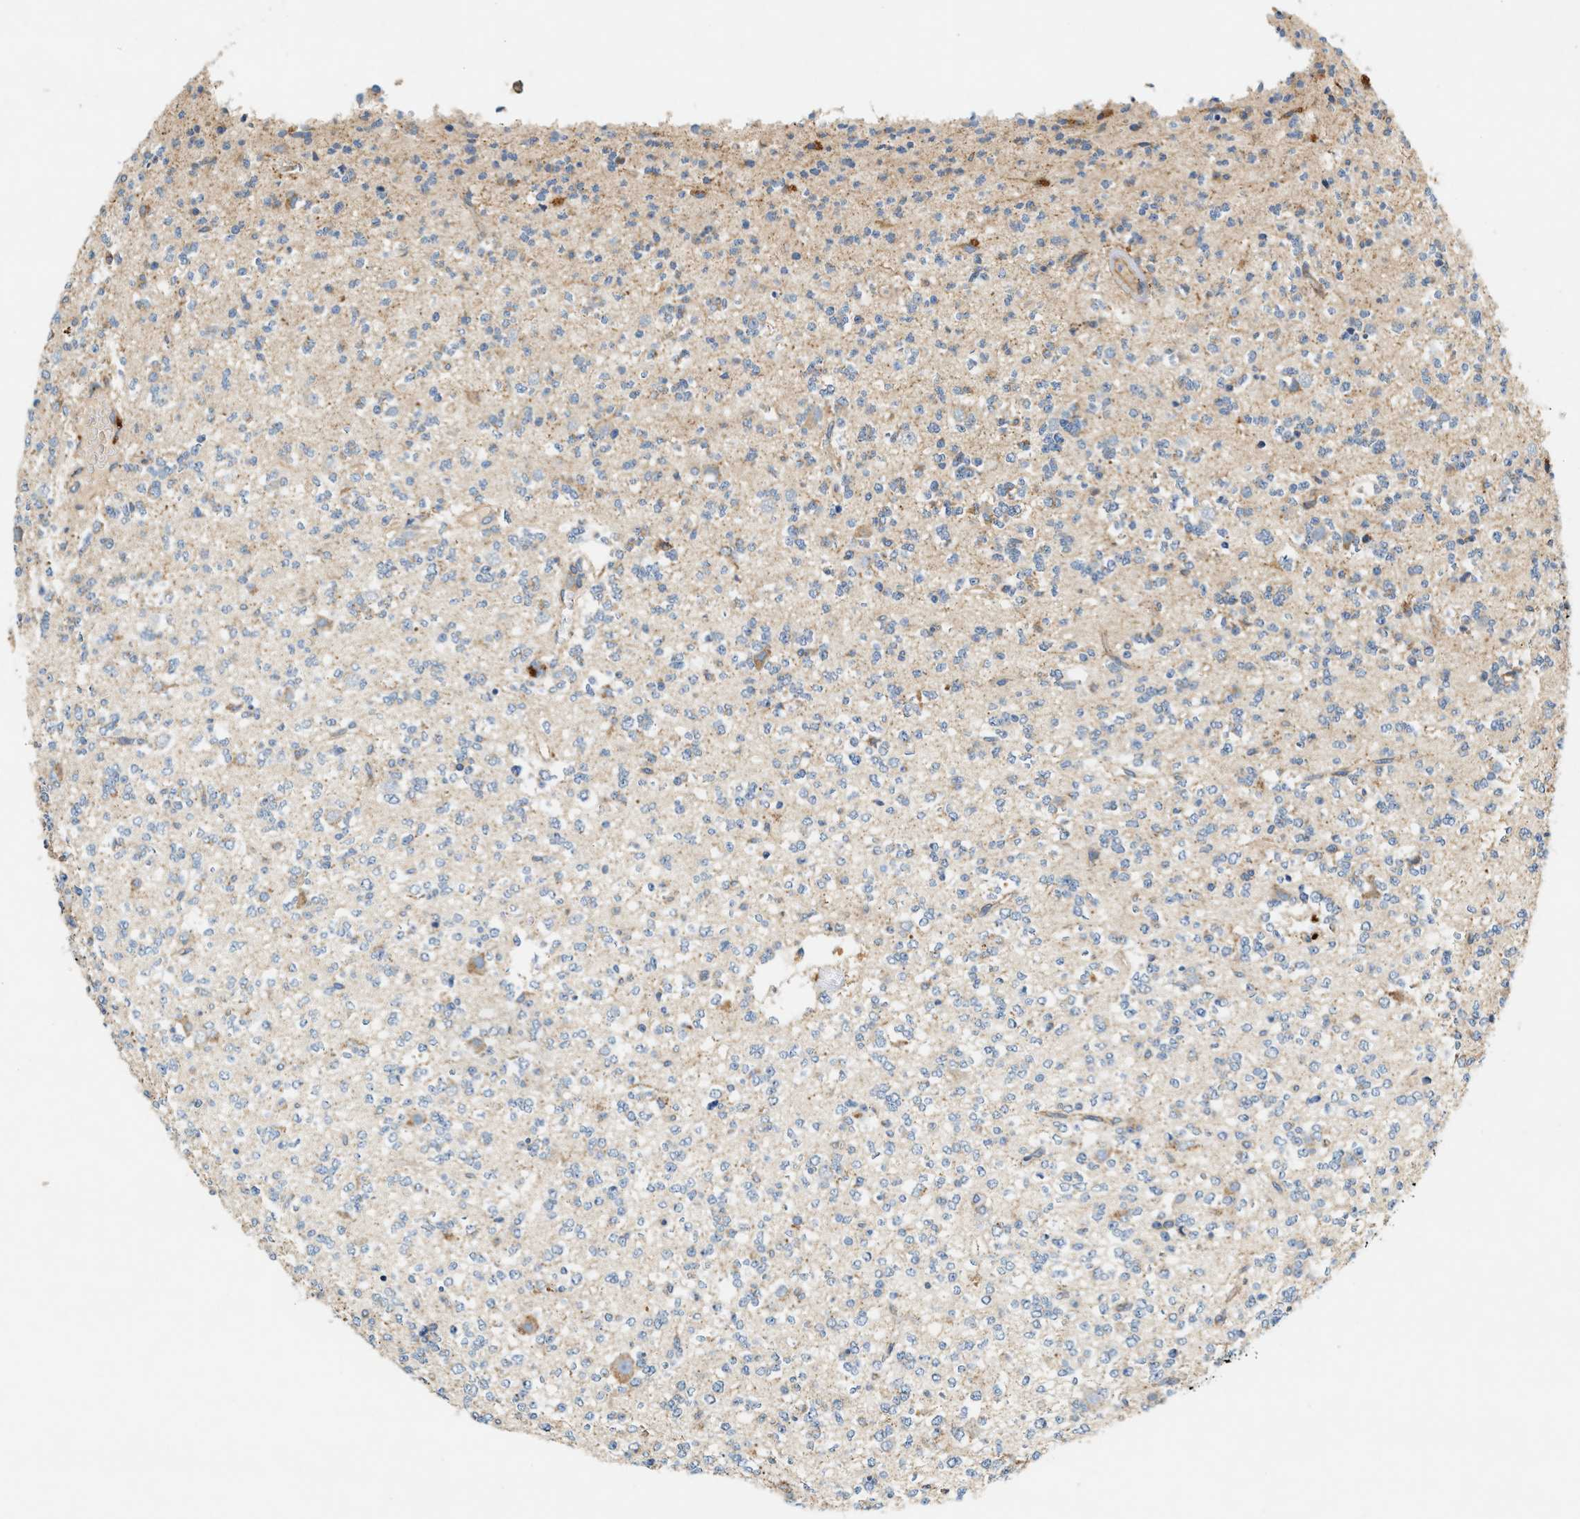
{"staining": {"intensity": "negative", "quantity": "none", "location": "none"}, "tissue": "glioma", "cell_type": "Tumor cells", "image_type": "cancer", "snomed": [{"axis": "morphology", "description": "Glioma, malignant, Low grade"}, {"axis": "topography", "description": "Brain"}], "caption": "Glioma stained for a protein using IHC shows no staining tumor cells.", "gene": "DUSP10", "patient": {"sex": "male", "age": 38}}